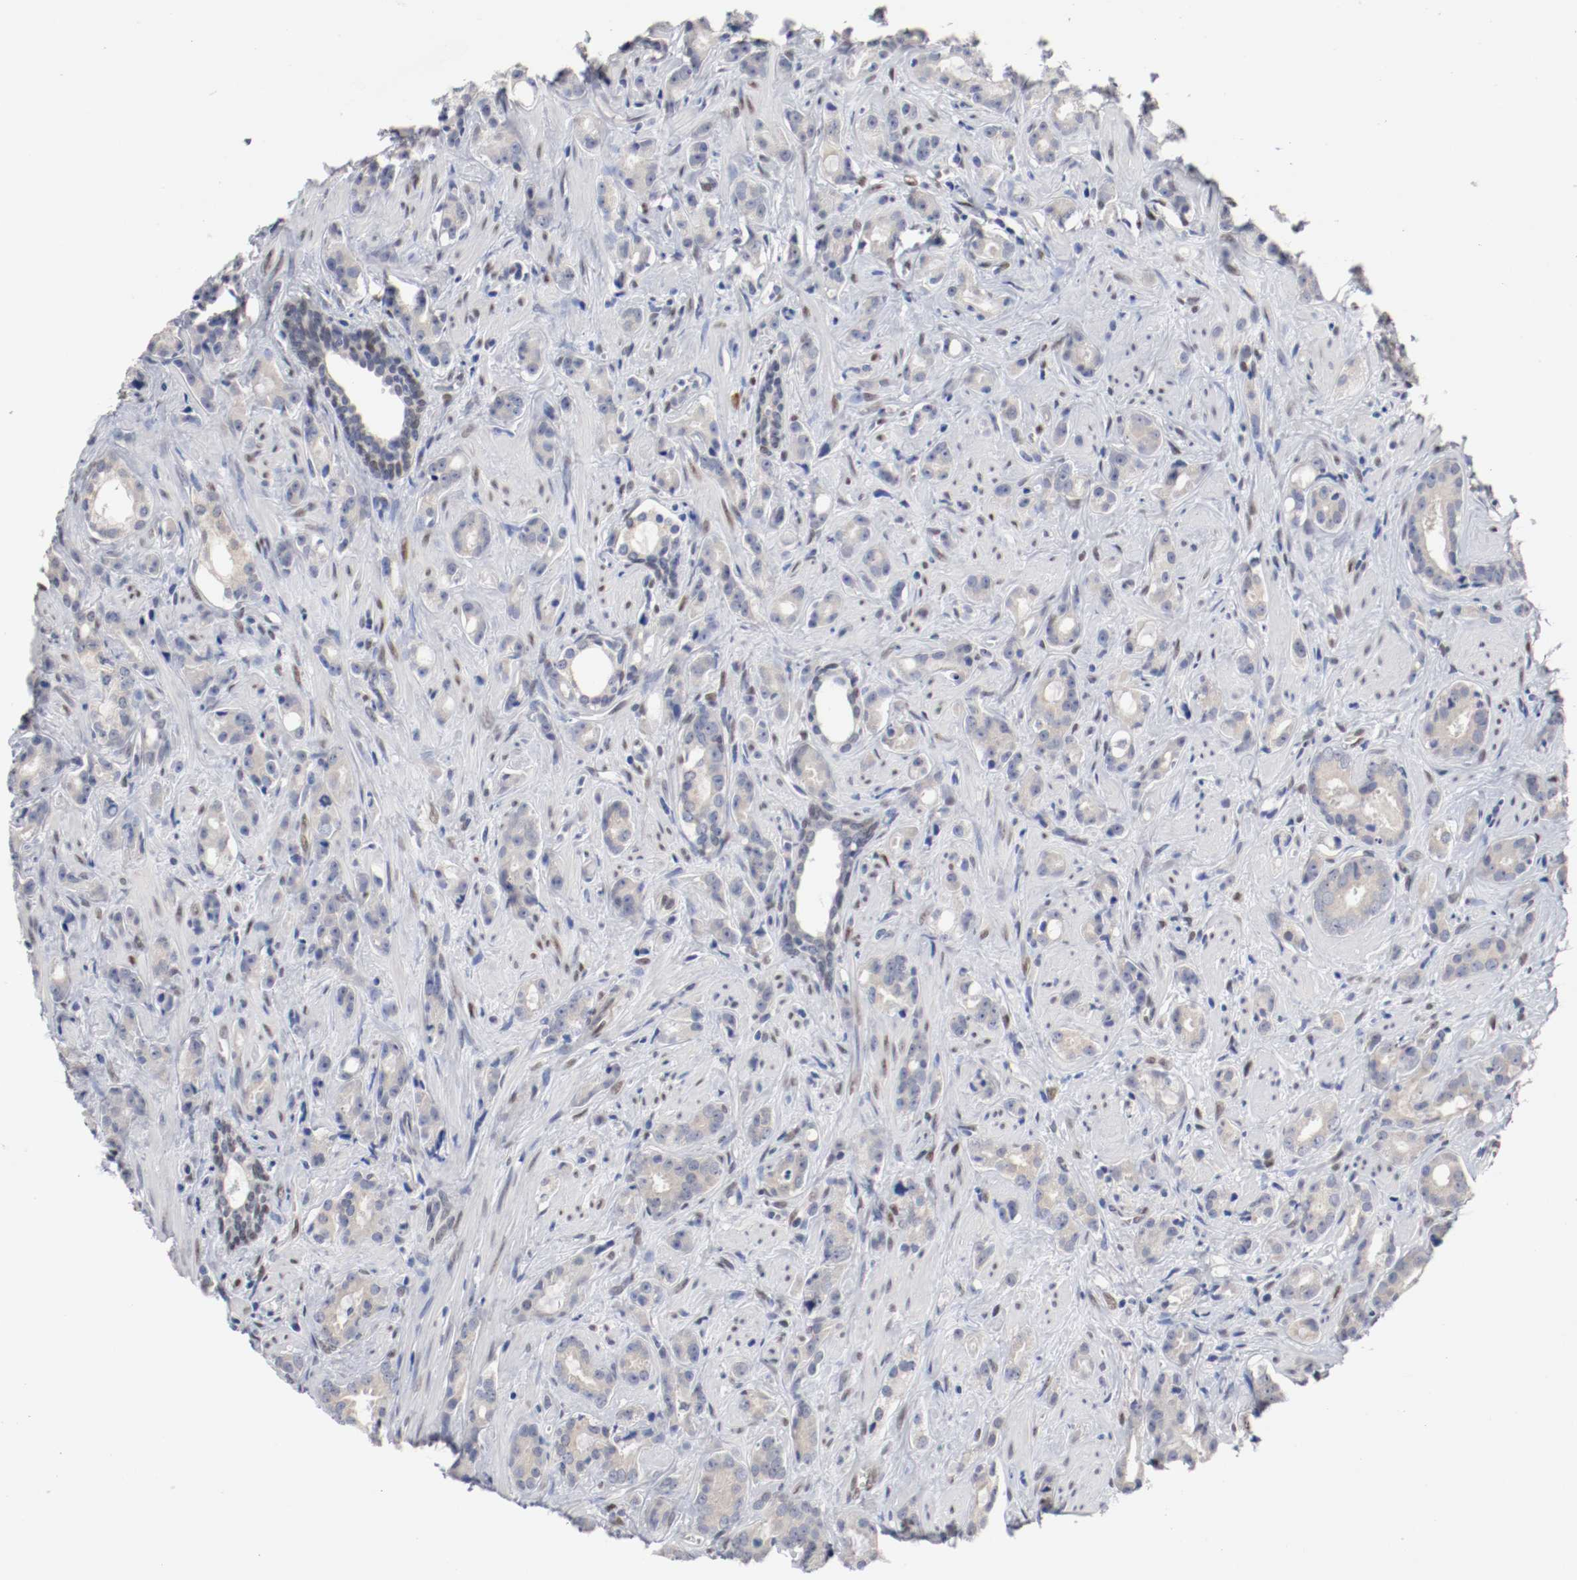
{"staining": {"intensity": "weak", "quantity": "25%-75%", "location": "cytoplasmic/membranous"}, "tissue": "prostate cancer", "cell_type": "Tumor cells", "image_type": "cancer", "snomed": [{"axis": "morphology", "description": "Adenocarcinoma, Low grade"}, {"axis": "topography", "description": "Prostate"}], "caption": "A photomicrograph of human prostate adenocarcinoma (low-grade) stained for a protein reveals weak cytoplasmic/membranous brown staining in tumor cells. (DAB IHC, brown staining for protein, blue staining for nuclei).", "gene": "FOSL2", "patient": {"sex": "male", "age": 57}}